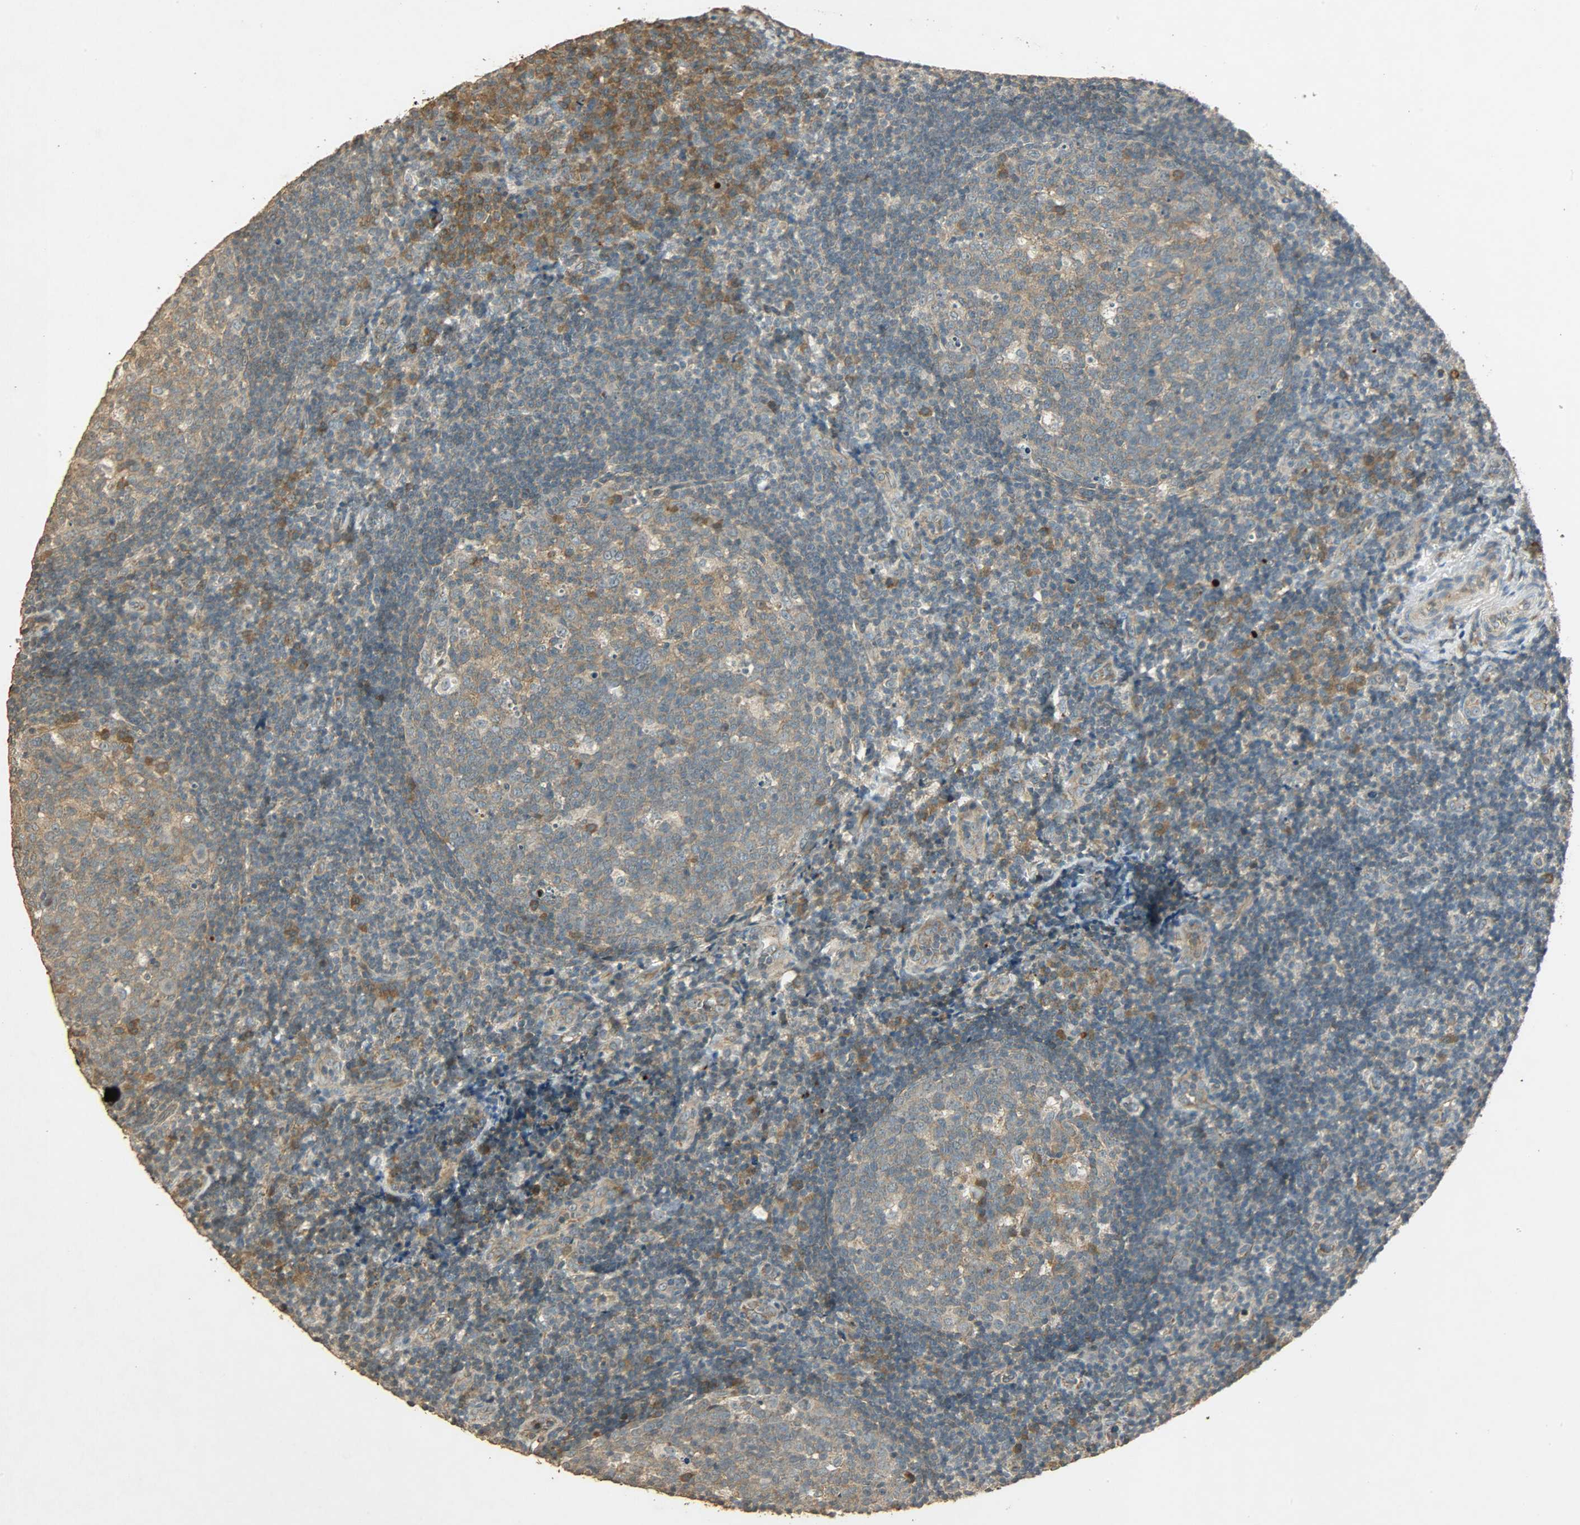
{"staining": {"intensity": "moderate", "quantity": ">75%", "location": "cytoplasmic/membranous"}, "tissue": "tonsil", "cell_type": "Germinal center cells", "image_type": "normal", "snomed": [{"axis": "morphology", "description": "Normal tissue, NOS"}, {"axis": "topography", "description": "Tonsil"}], "caption": "About >75% of germinal center cells in normal tonsil reveal moderate cytoplasmic/membranous protein positivity as visualized by brown immunohistochemical staining.", "gene": "ATP2B1", "patient": {"sex": "female", "age": 40}}